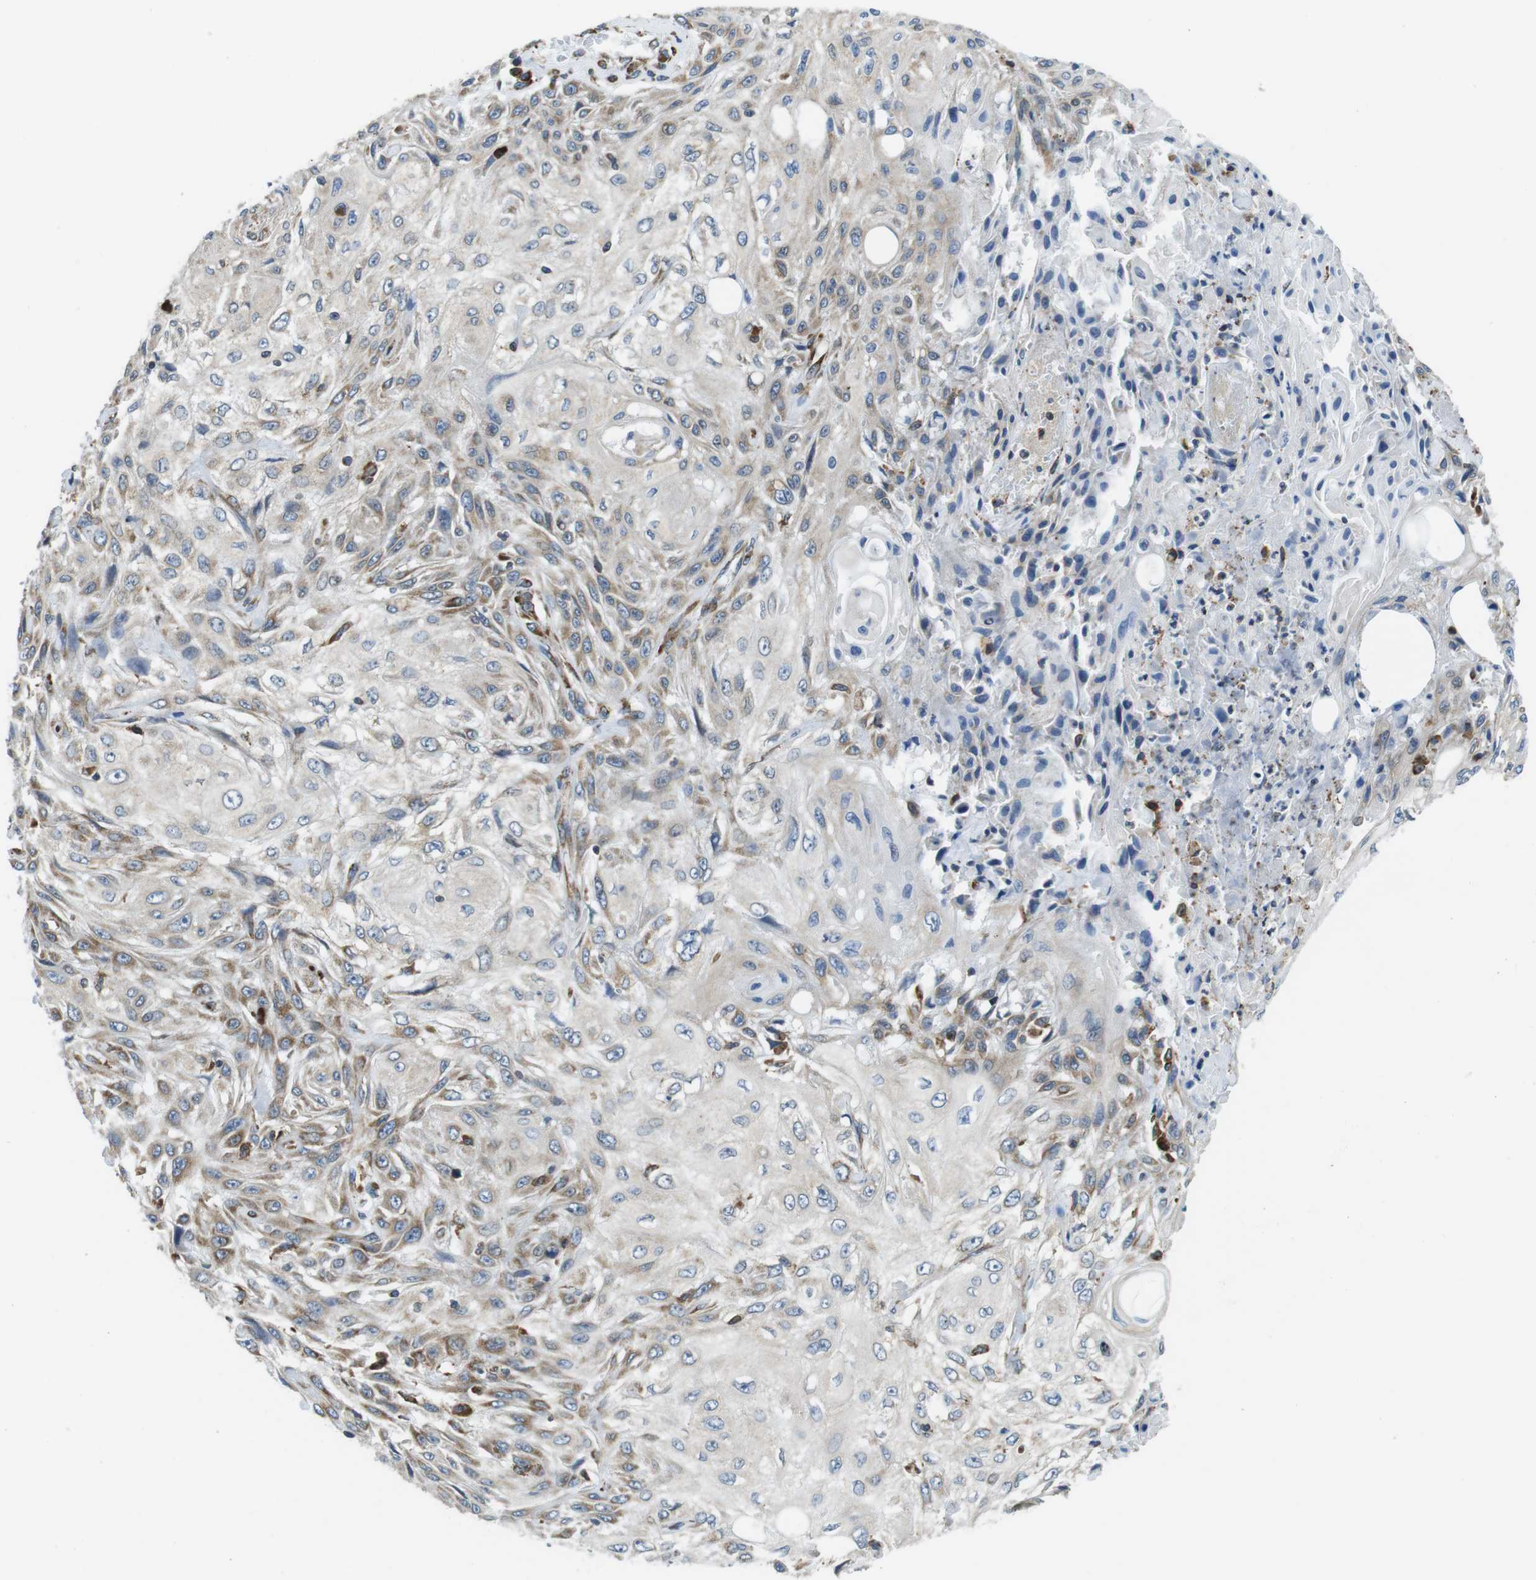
{"staining": {"intensity": "weak", "quantity": "25%-75%", "location": "cytoplasmic/membranous"}, "tissue": "skin cancer", "cell_type": "Tumor cells", "image_type": "cancer", "snomed": [{"axis": "morphology", "description": "Squamous cell carcinoma, NOS"}, {"axis": "topography", "description": "Skin"}], "caption": "The image exhibits immunohistochemical staining of skin cancer. There is weak cytoplasmic/membranous positivity is present in approximately 25%-75% of tumor cells.", "gene": "UGGT1", "patient": {"sex": "male", "age": 75}}